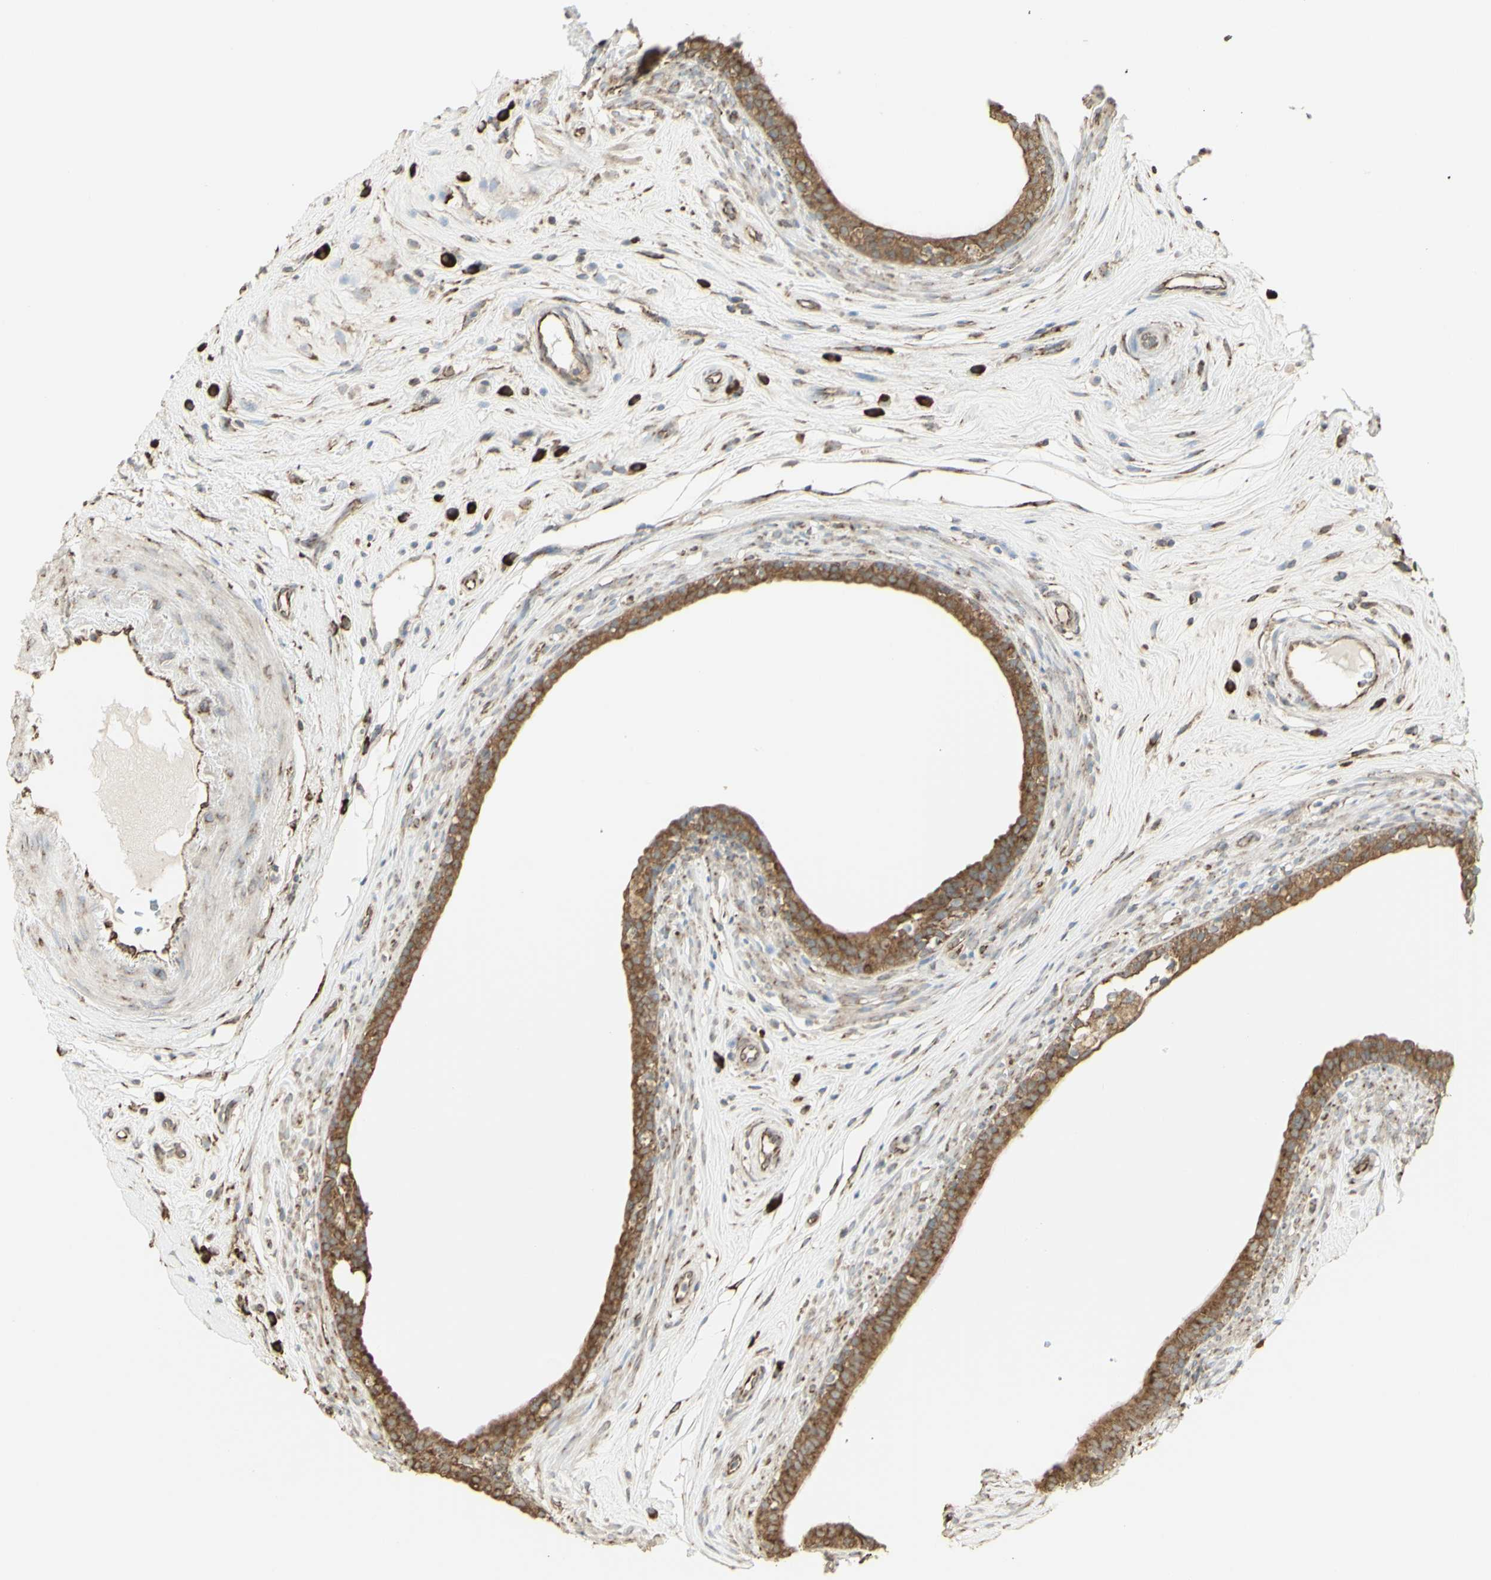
{"staining": {"intensity": "moderate", "quantity": ">75%", "location": "cytoplasmic/membranous"}, "tissue": "epididymis", "cell_type": "Glandular cells", "image_type": "normal", "snomed": [{"axis": "morphology", "description": "Normal tissue, NOS"}, {"axis": "morphology", "description": "Inflammation, NOS"}, {"axis": "topography", "description": "Epididymis"}], "caption": "Immunohistochemistry (IHC) histopathology image of unremarkable human epididymis stained for a protein (brown), which demonstrates medium levels of moderate cytoplasmic/membranous expression in approximately >75% of glandular cells.", "gene": "EEF1B2", "patient": {"sex": "male", "age": 84}}